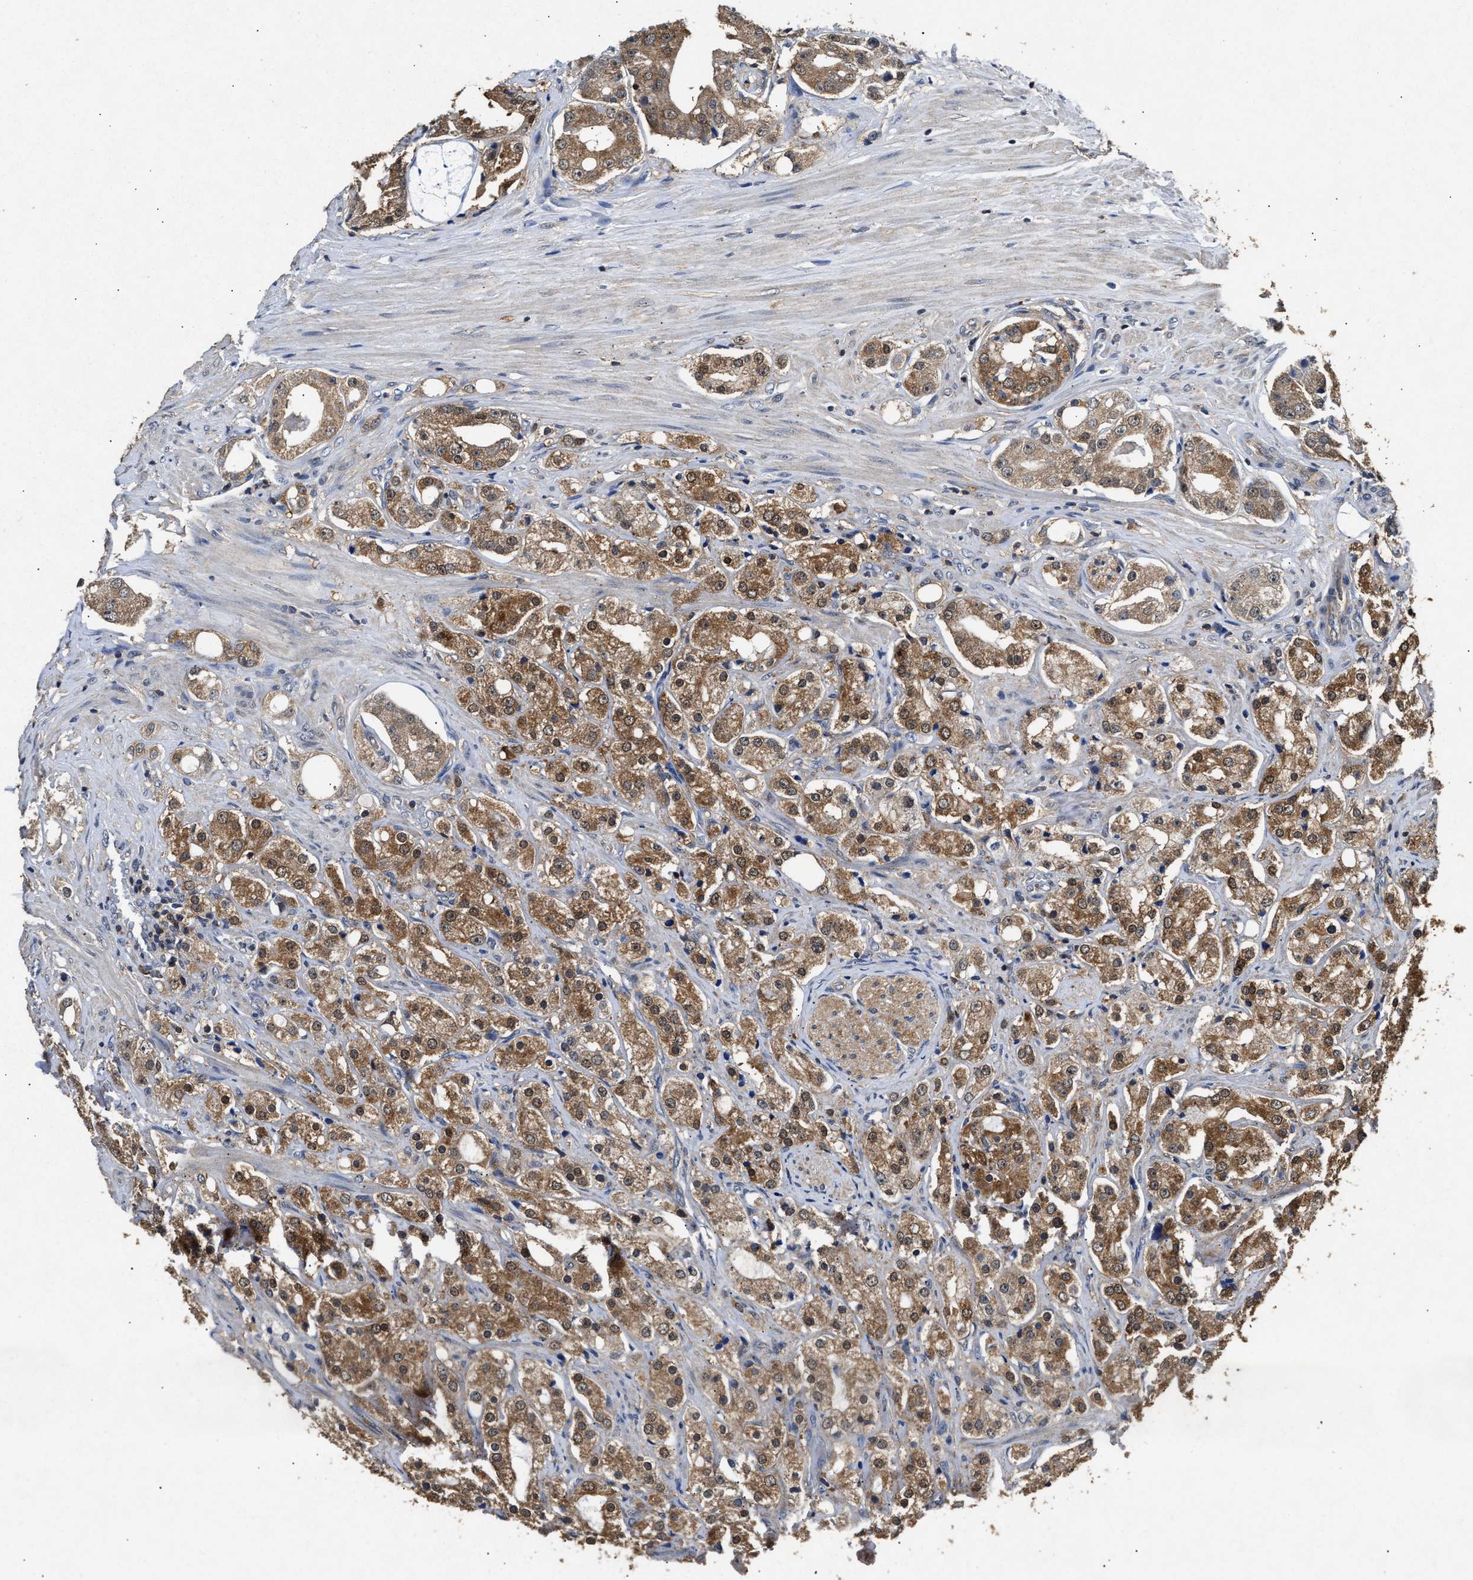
{"staining": {"intensity": "moderate", "quantity": ">75%", "location": "cytoplasmic/membranous"}, "tissue": "prostate cancer", "cell_type": "Tumor cells", "image_type": "cancer", "snomed": [{"axis": "morphology", "description": "Adenocarcinoma, High grade"}, {"axis": "topography", "description": "Prostate"}], "caption": "IHC (DAB) staining of human prostate cancer (high-grade adenocarcinoma) exhibits moderate cytoplasmic/membranous protein positivity in about >75% of tumor cells.", "gene": "ACAT2", "patient": {"sex": "male", "age": 68}}